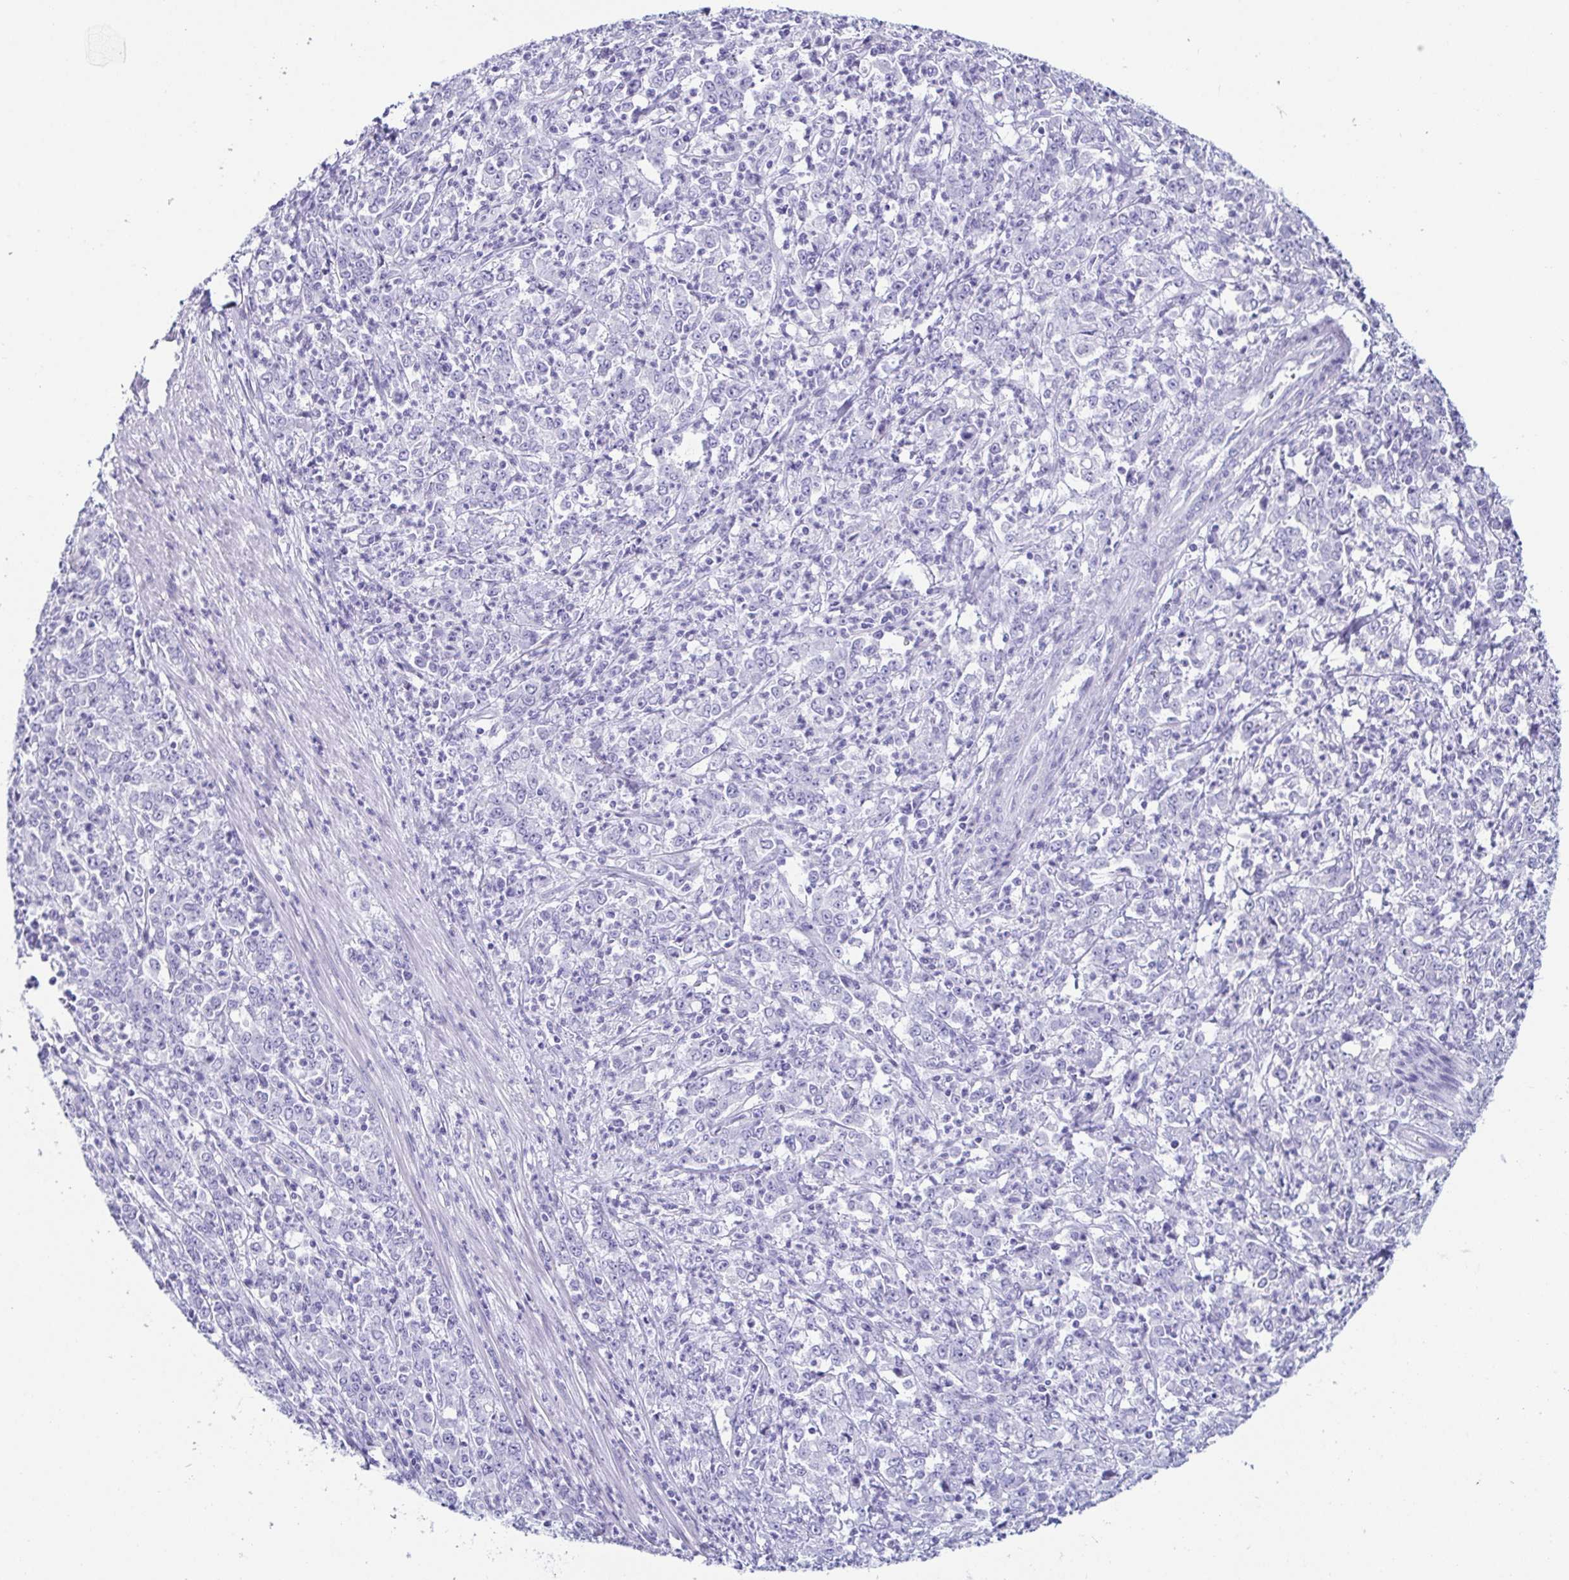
{"staining": {"intensity": "negative", "quantity": "none", "location": "none"}, "tissue": "stomach cancer", "cell_type": "Tumor cells", "image_type": "cancer", "snomed": [{"axis": "morphology", "description": "Adenocarcinoma, NOS"}, {"axis": "topography", "description": "Stomach, lower"}], "caption": "Immunohistochemical staining of human stomach adenocarcinoma reveals no significant staining in tumor cells.", "gene": "CD164L2", "patient": {"sex": "female", "age": 71}}